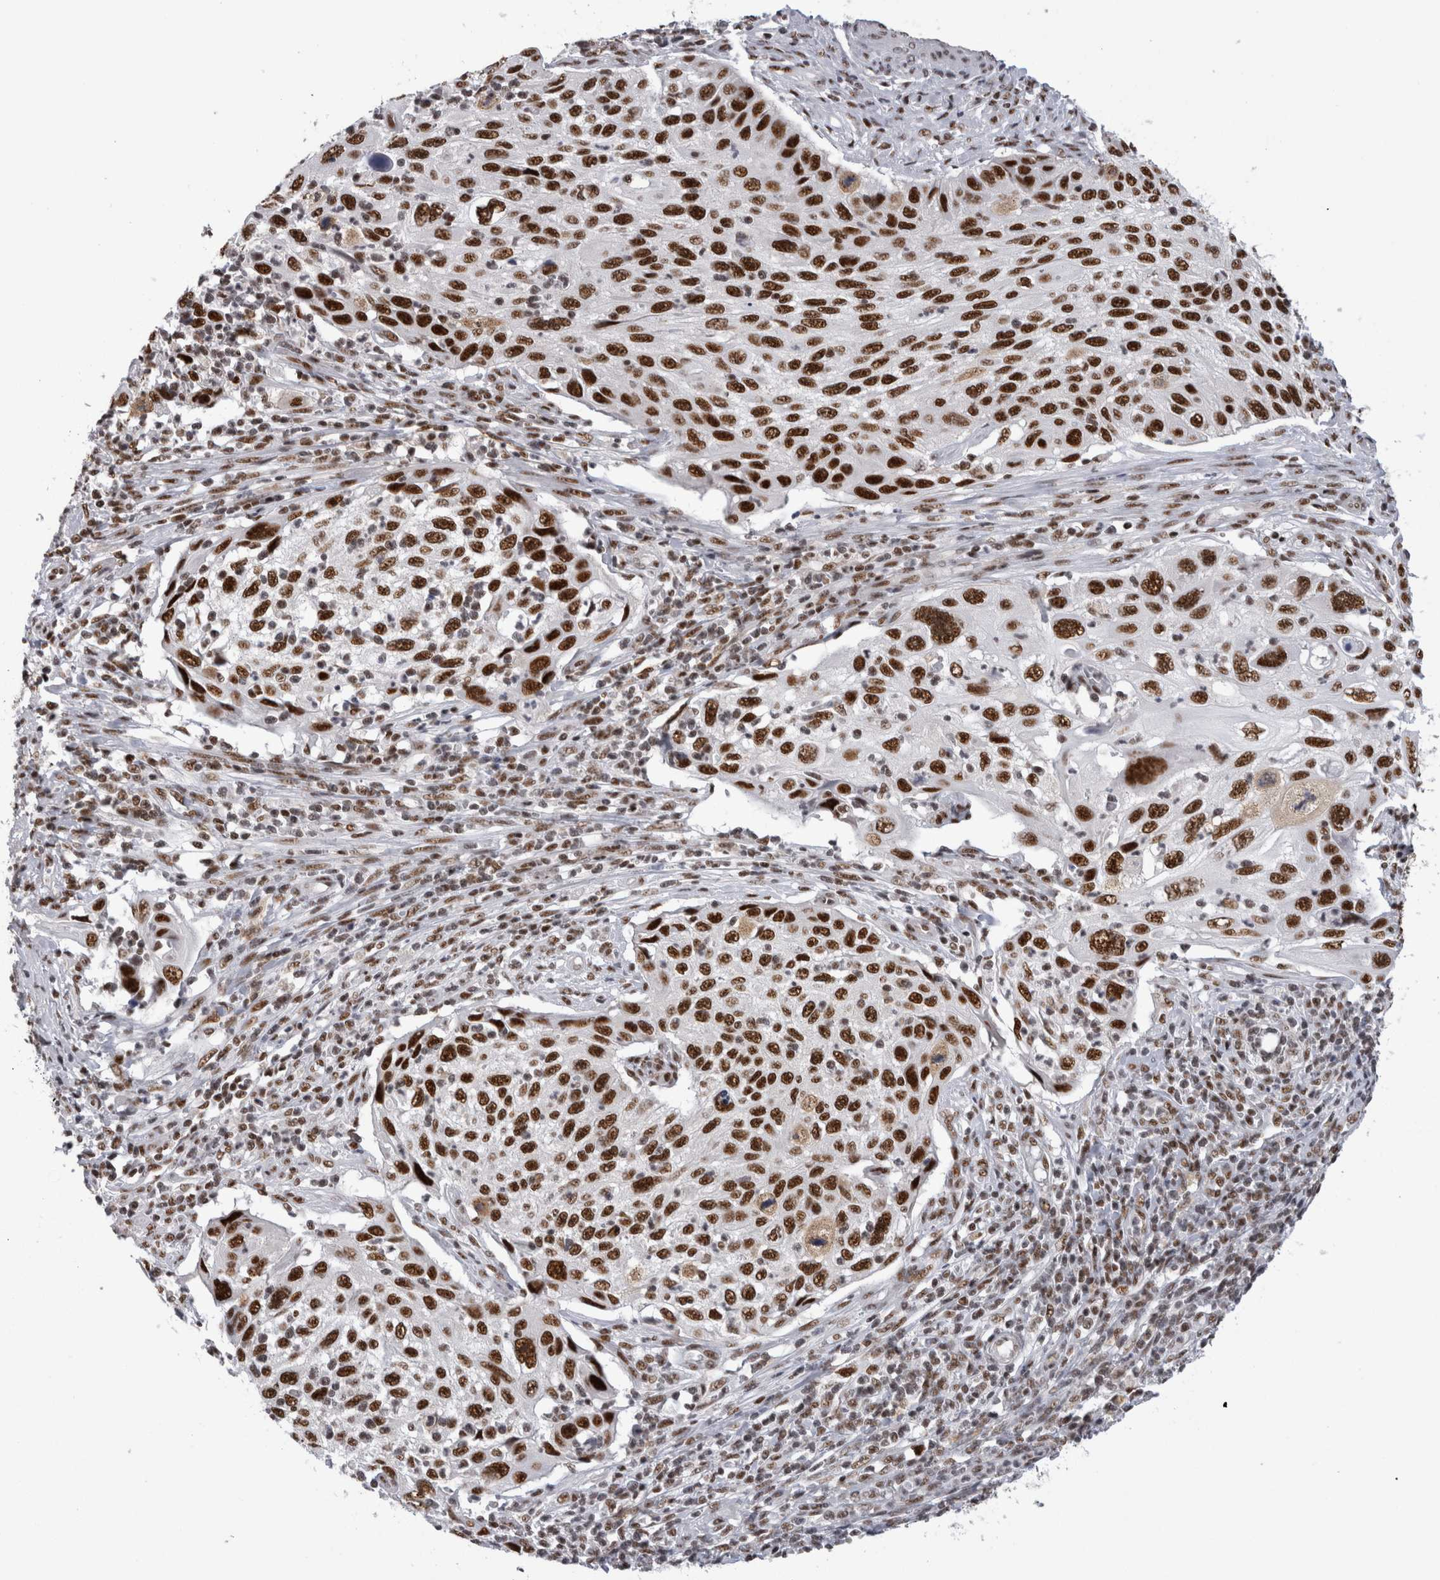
{"staining": {"intensity": "strong", "quantity": ">75%", "location": "nuclear"}, "tissue": "cervical cancer", "cell_type": "Tumor cells", "image_type": "cancer", "snomed": [{"axis": "morphology", "description": "Squamous cell carcinoma, NOS"}, {"axis": "topography", "description": "Cervix"}], "caption": "The immunohistochemical stain highlights strong nuclear staining in tumor cells of squamous cell carcinoma (cervical) tissue.", "gene": "CDK11A", "patient": {"sex": "female", "age": 70}}